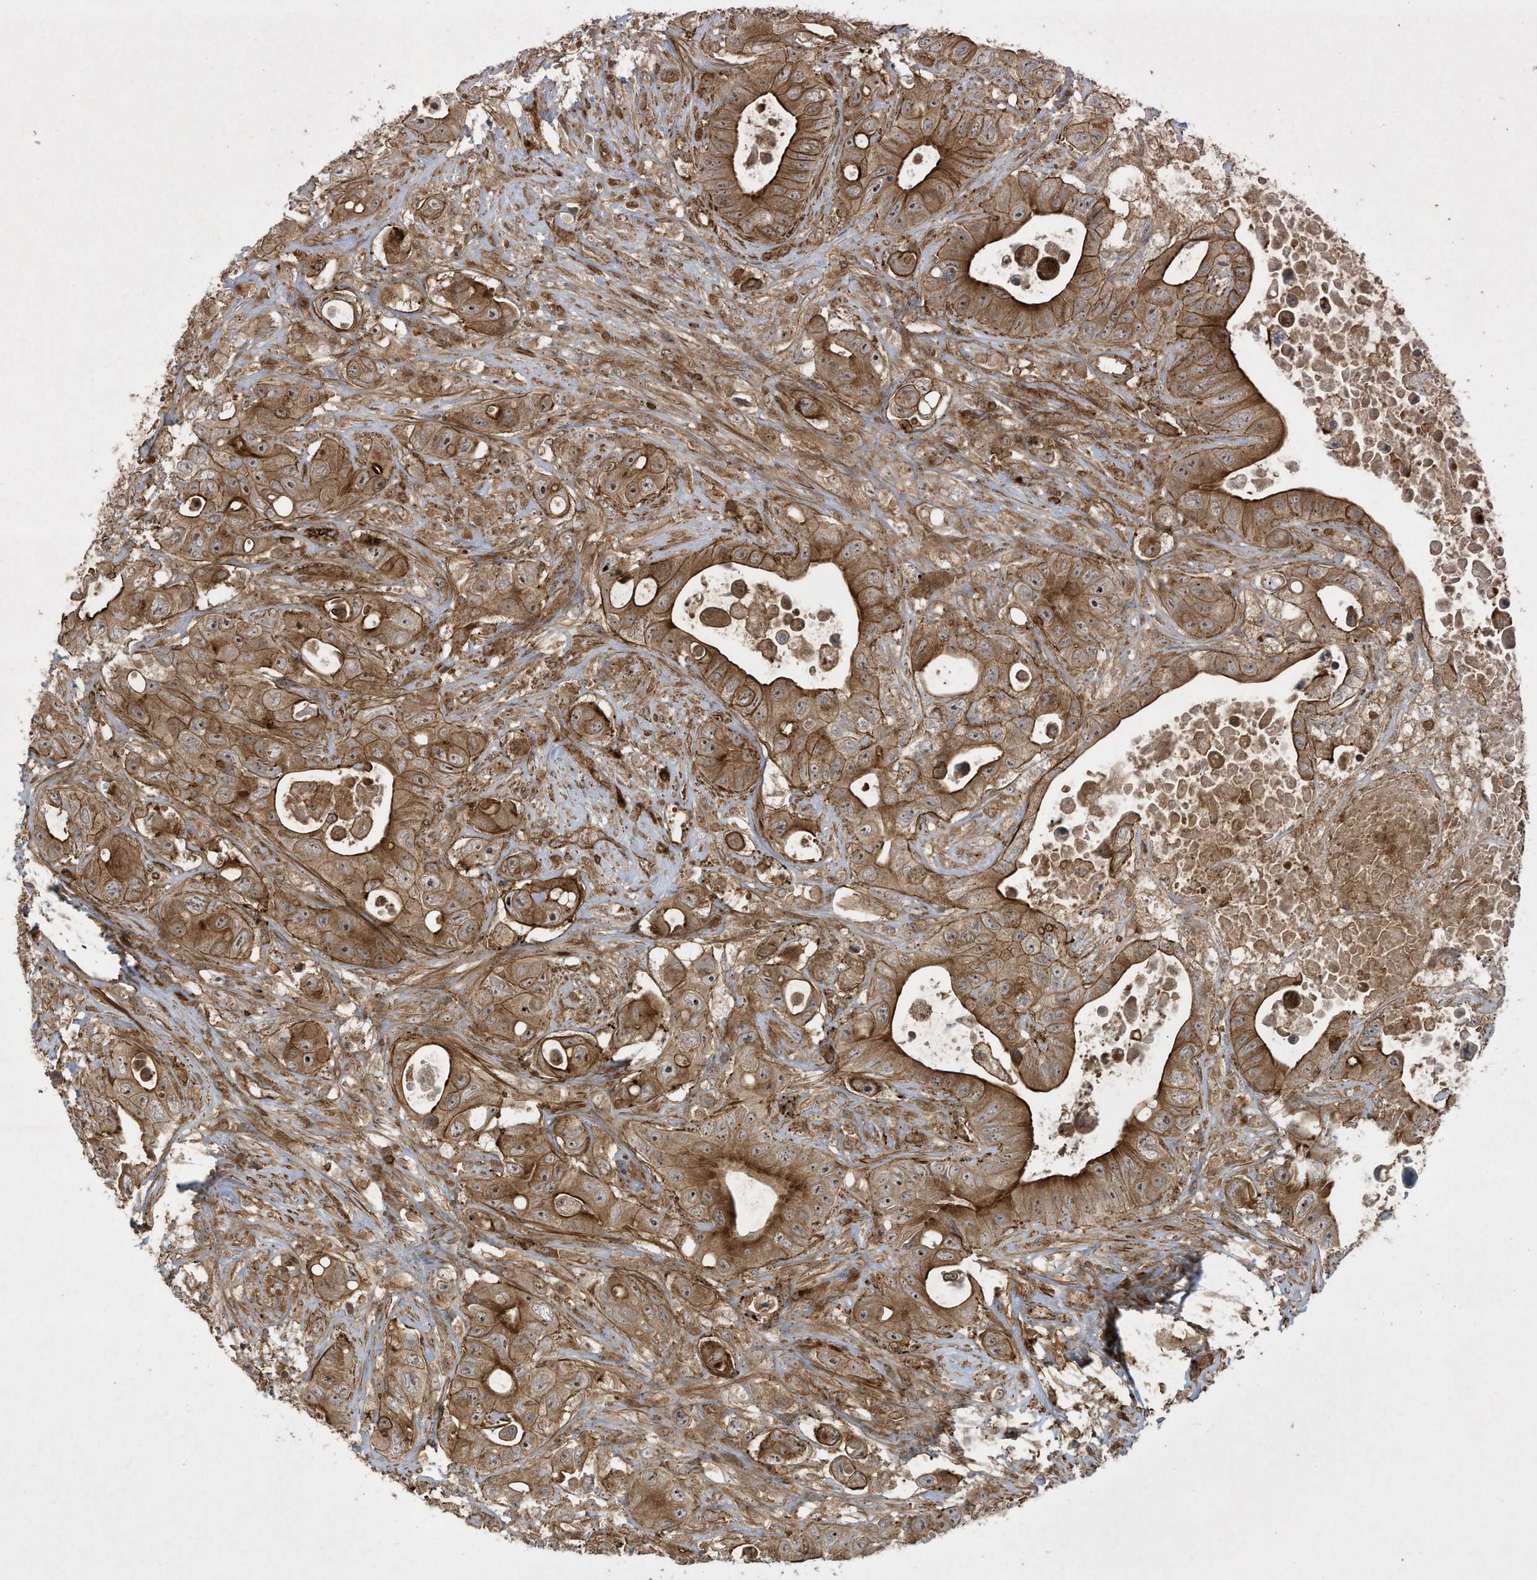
{"staining": {"intensity": "moderate", "quantity": ">75%", "location": "cytoplasmic/membranous"}, "tissue": "colorectal cancer", "cell_type": "Tumor cells", "image_type": "cancer", "snomed": [{"axis": "morphology", "description": "Adenocarcinoma, NOS"}, {"axis": "topography", "description": "Colon"}], "caption": "A medium amount of moderate cytoplasmic/membranous staining is present in about >75% of tumor cells in colorectal cancer tissue. The staining was performed using DAB to visualize the protein expression in brown, while the nuclei were stained in blue with hematoxylin (Magnification: 20x).", "gene": "DDIT4", "patient": {"sex": "female", "age": 46}}